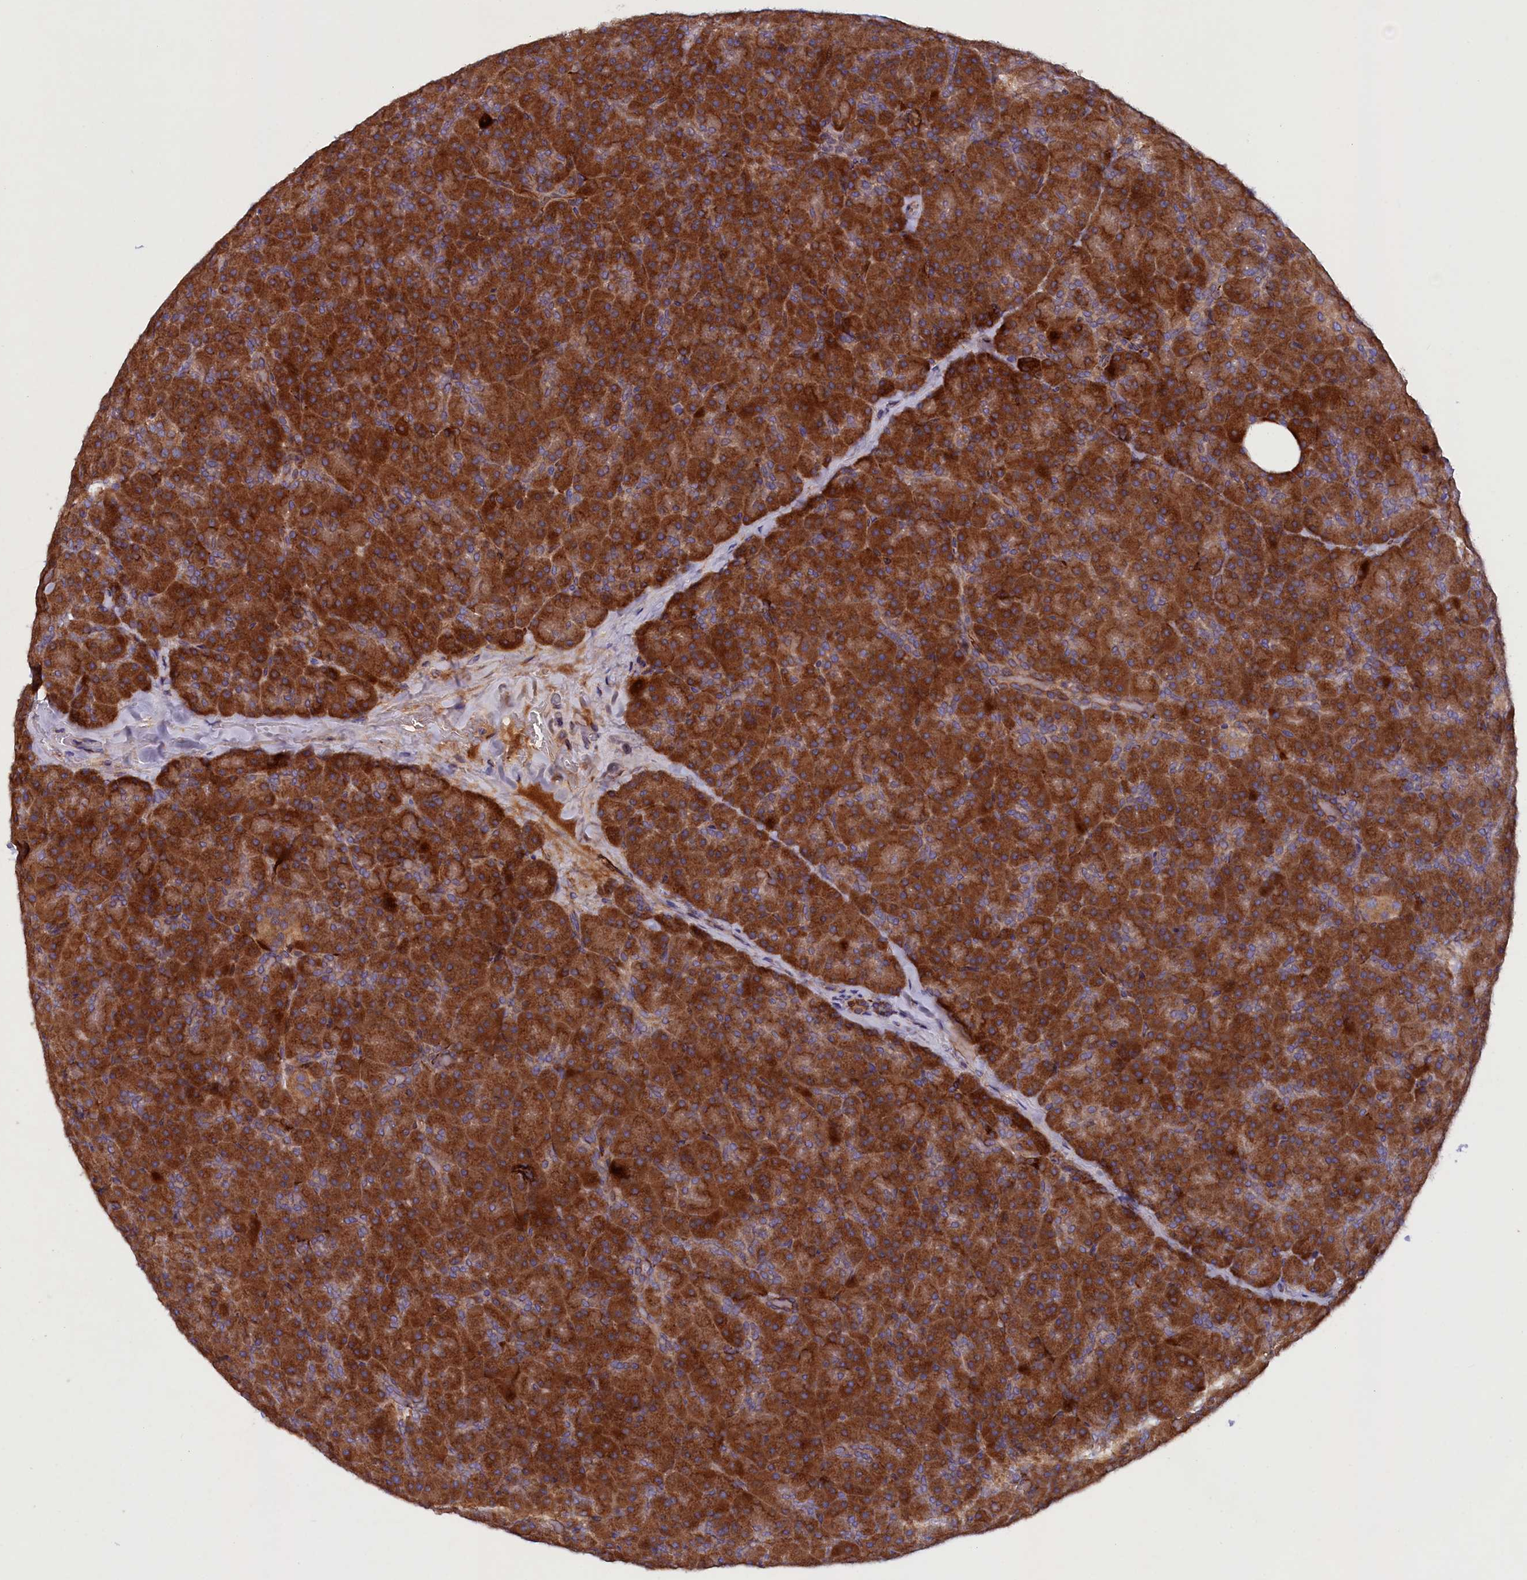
{"staining": {"intensity": "strong", "quantity": ">75%", "location": "cytoplasmic/membranous"}, "tissue": "pancreas", "cell_type": "Exocrine glandular cells", "image_type": "normal", "snomed": [{"axis": "morphology", "description": "Normal tissue, NOS"}, {"axis": "topography", "description": "Pancreas"}], "caption": "Immunohistochemistry (IHC) micrograph of normal pancreas stained for a protein (brown), which reveals high levels of strong cytoplasmic/membranous staining in about >75% of exocrine glandular cells.", "gene": "ARRDC4", "patient": {"sex": "male", "age": 36}}